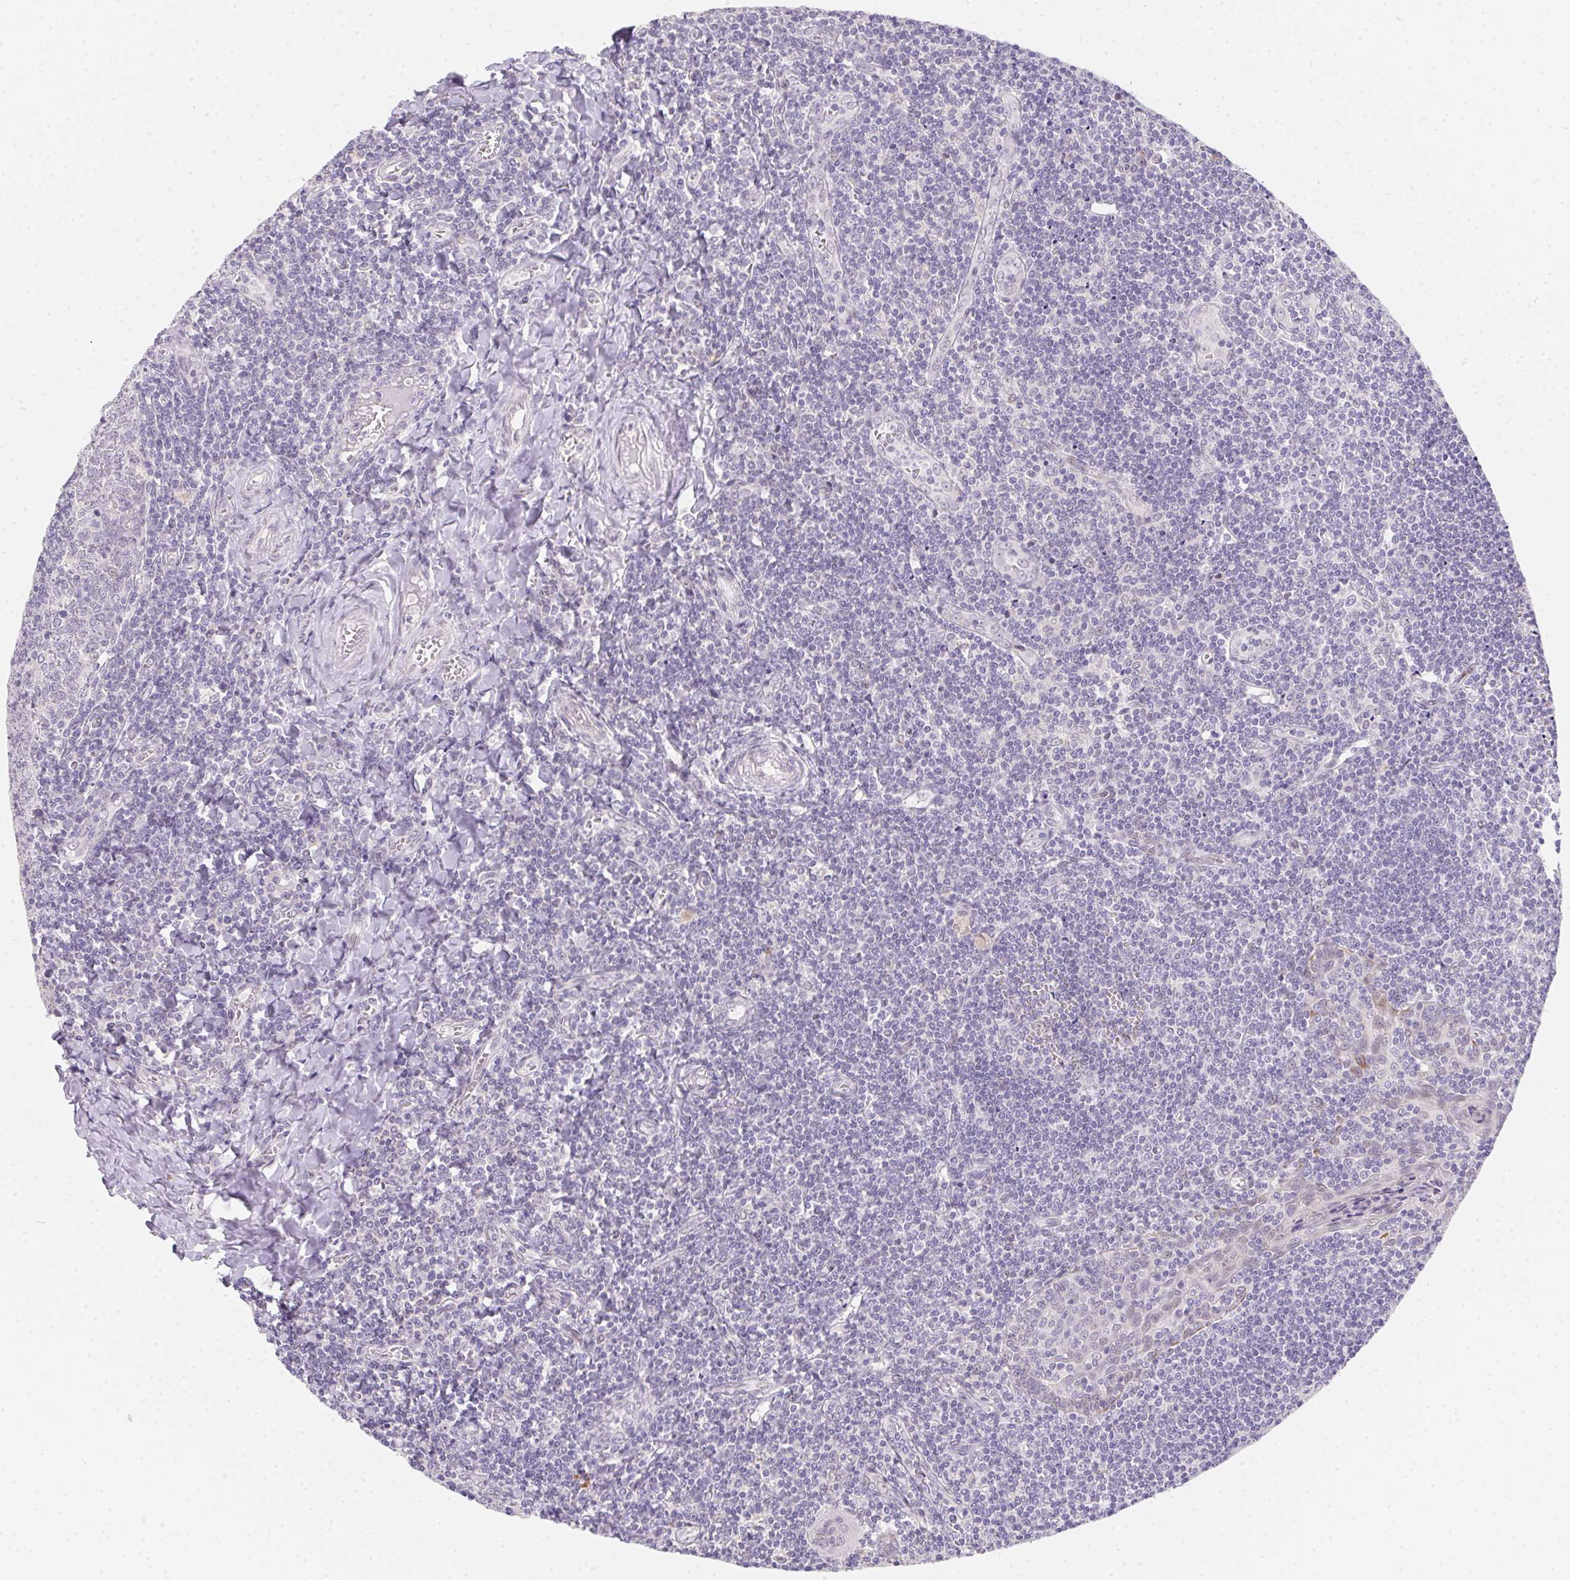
{"staining": {"intensity": "negative", "quantity": "none", "location": "none"}, "tissue": "tonsil", "cell_type": "Germinal center cells", "image_type": "normal", "snomed": [{"axis": "morphology", "description": "Normal tissue, NOS"}, {"axis": "morphology", "description": "Inflammation, NOS"}, {"axis": "topography", "description": "Tonsil"}], "caption": "This is an immunohistochemistry histopathology image of benign tonsil. There is no positivity in germinal center cells.", "gene": "MORC1", "patient": {"sex": "female", "age": 31}}